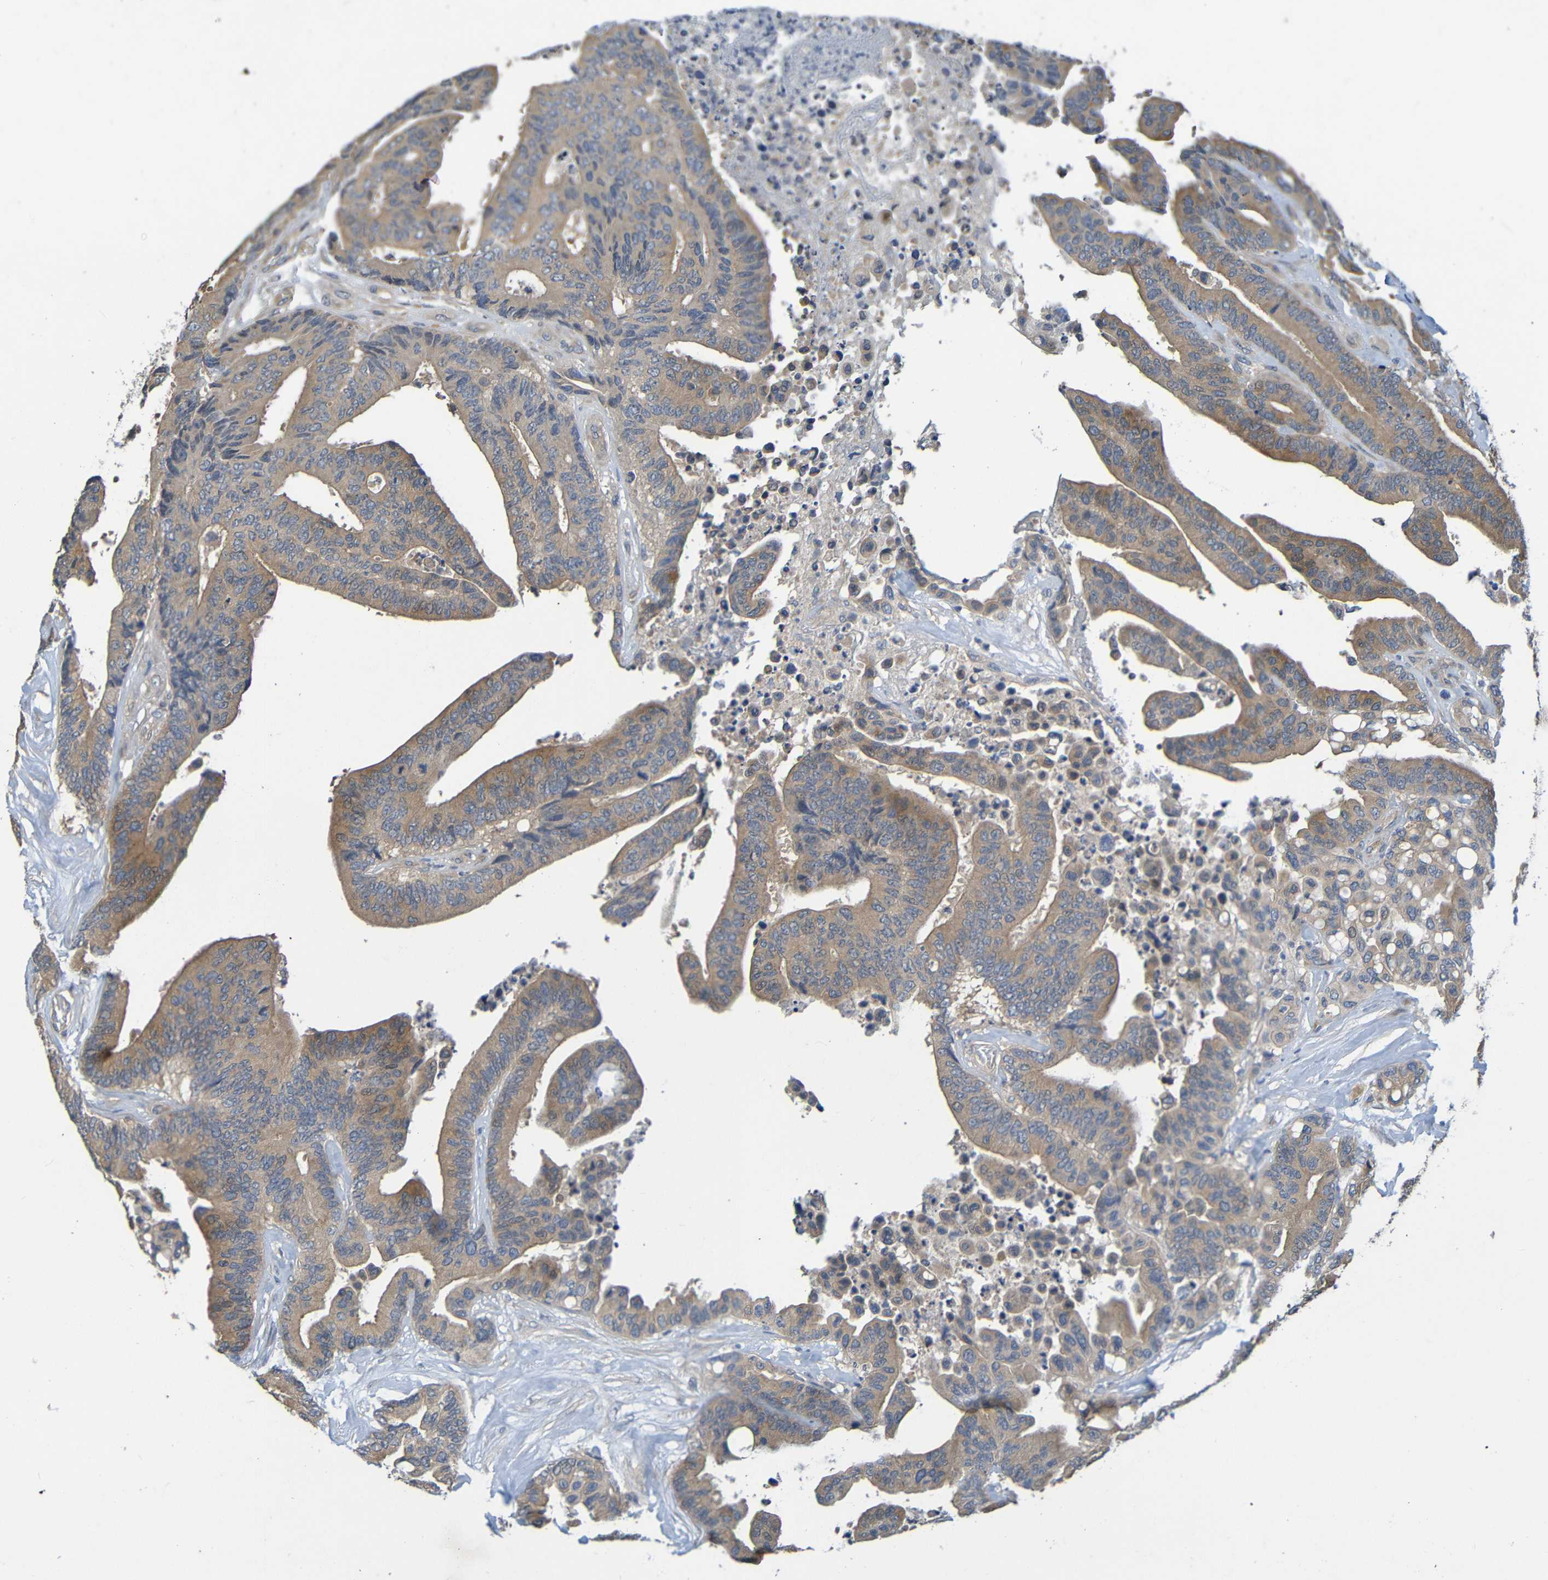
{"staining": {"intensity": "moderate", "quantity": ">75%", "location": "cytoplasmic/membranous"}, "tissue": "colorectal cancer", "cell_type": "Tumor cells", "image_type": "cancer", "snomed": [{"axis": "morphology", "description": "Normal tissue, NOS"}, {"axis": "morphology", "description": "Adenocarcinoma, NOS"}, {"axis": "topography", "description": "Colon"}], "caption": "Colorectal cancer was stained to show a protein in brown. There is medium levels of moderate cytoplasmic/membranous positivity in approximately >75% of tumor cells.", "gene": "CYP4F2", "patient": {"sex": "male", "age": 82}}